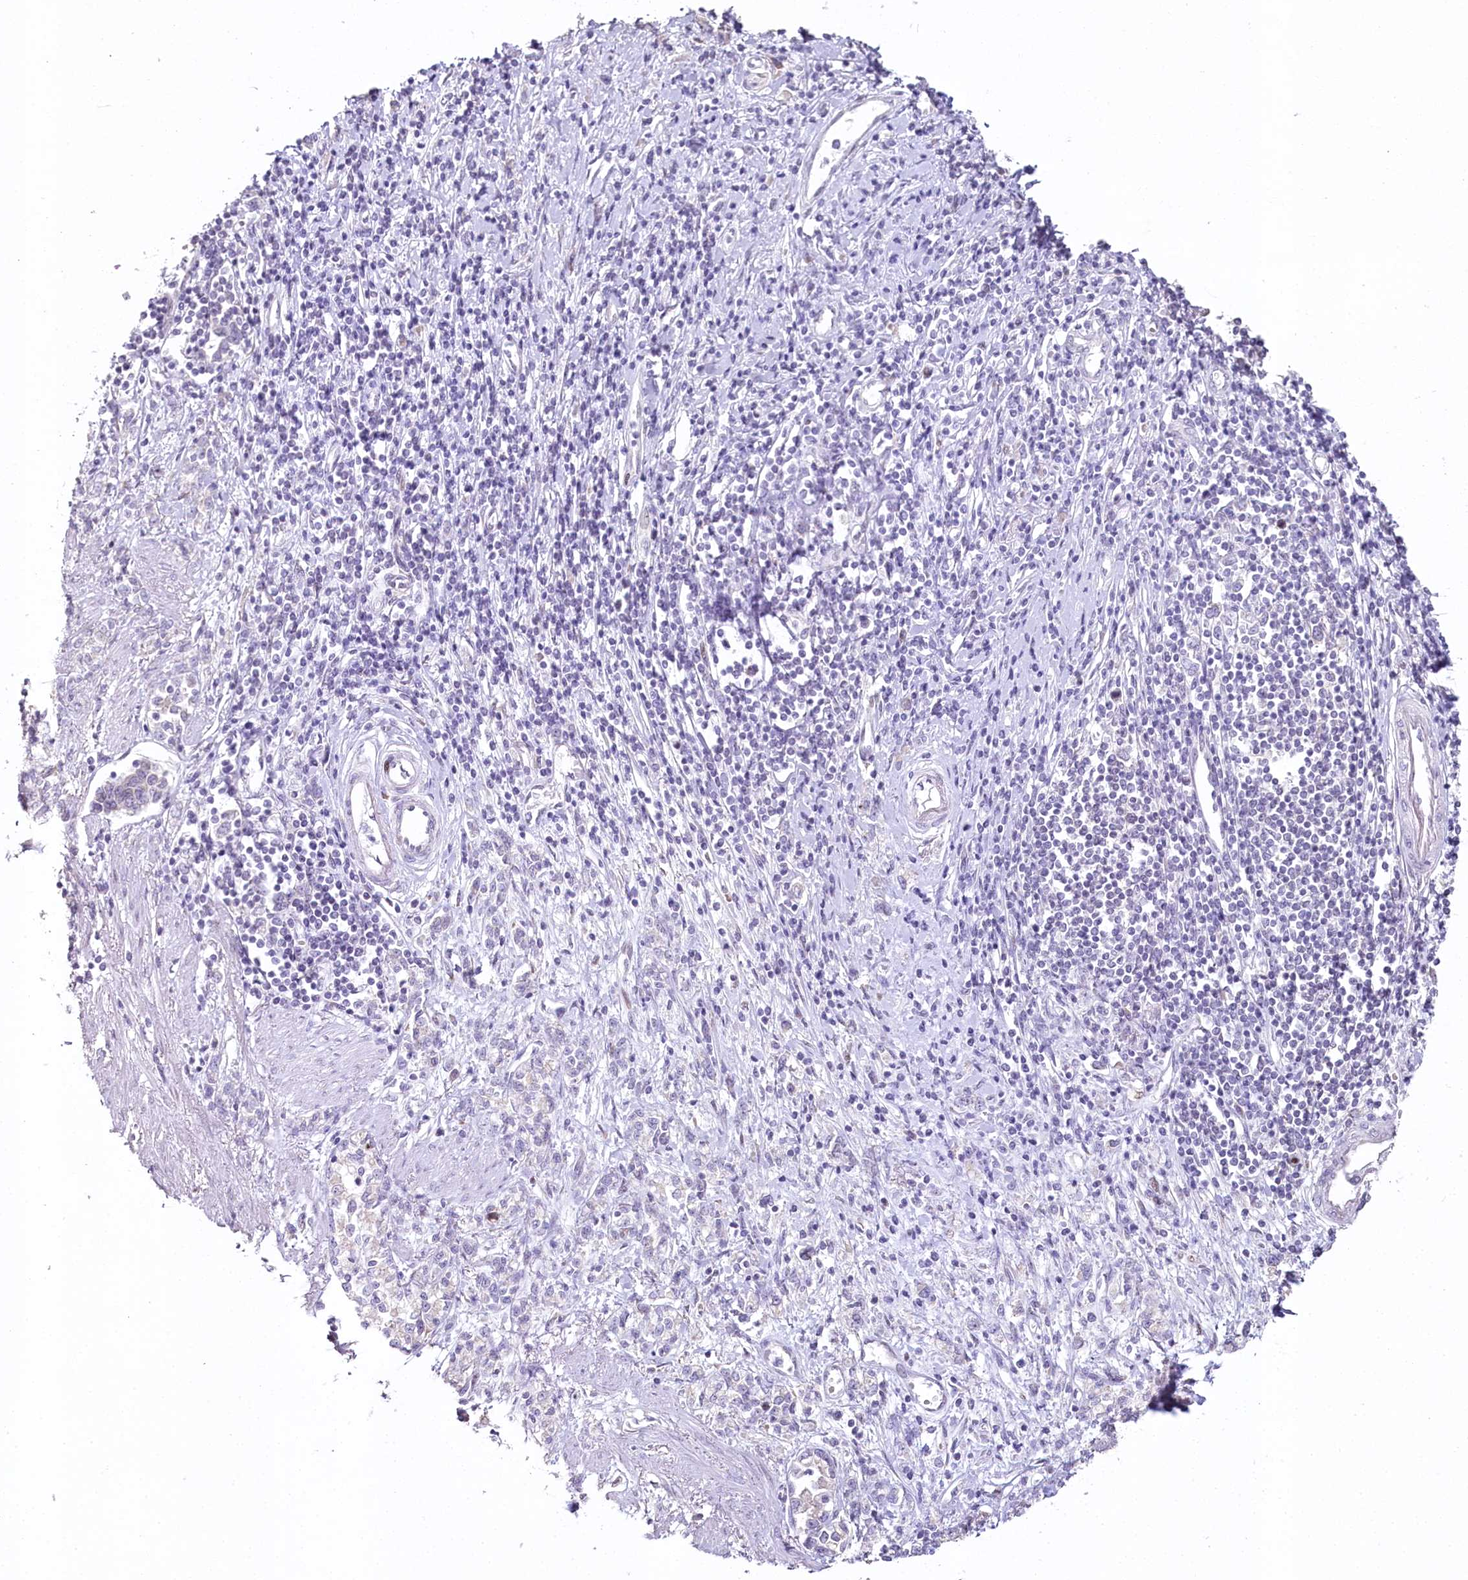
{"staining": {"intensity": "negative", "quantity": "none", "location": "none"}, "tissue": "stomach cancer", "cell_type": "Tumor cells", "image_type": "cancer", "snomed": [{"axis": "morphology", "description": "Adenocarcinoma, NOS"}, {"axis": "topography", "description": "Stomach"}], "caption": "Stomach adenocarcinoma was stained to show a protein in brown. There is no significant staining in tumor cells.", "gene": "HPD", "patient": {"sex": "female", "age": 76}}